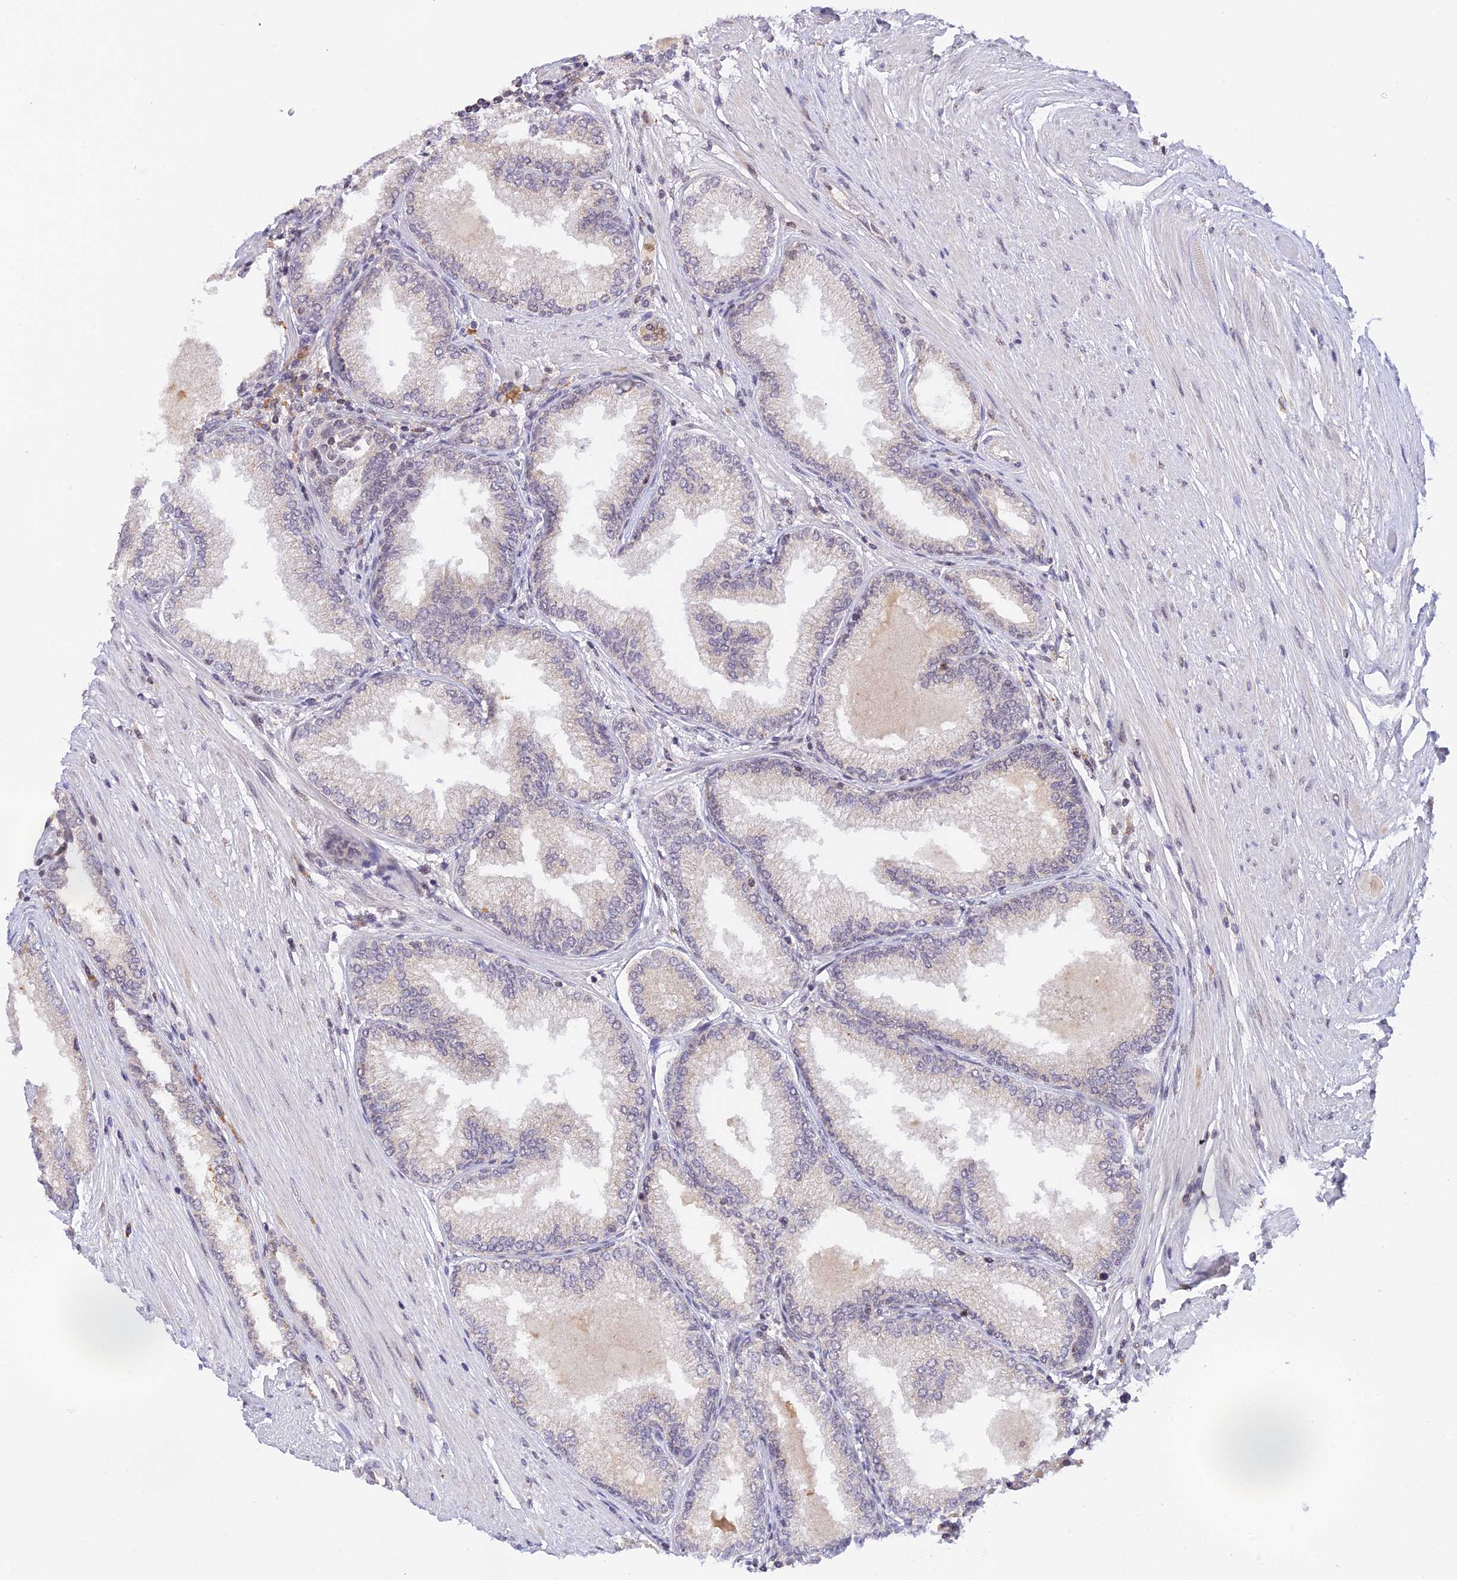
{"staining": {"intensity": "negative", "quantity": "none", "location": "none"}, "tissue": "prostate cancer", "cell_type": "Tumor cells", "image_type": "cancer", "snomed": [{"axis": "morphology", "description": "Adenocarcinoma, High grade"}, {"axis": "topography", "description": "Prostate"}], "caption": "This is an immunohistochemistry histopathology image of human prostate cancer (adenocarcinoma (high-grade)). There is no expression in tumor cells.", "gene": "PEX16", "patient": {"sex": "male", "age": 71}}